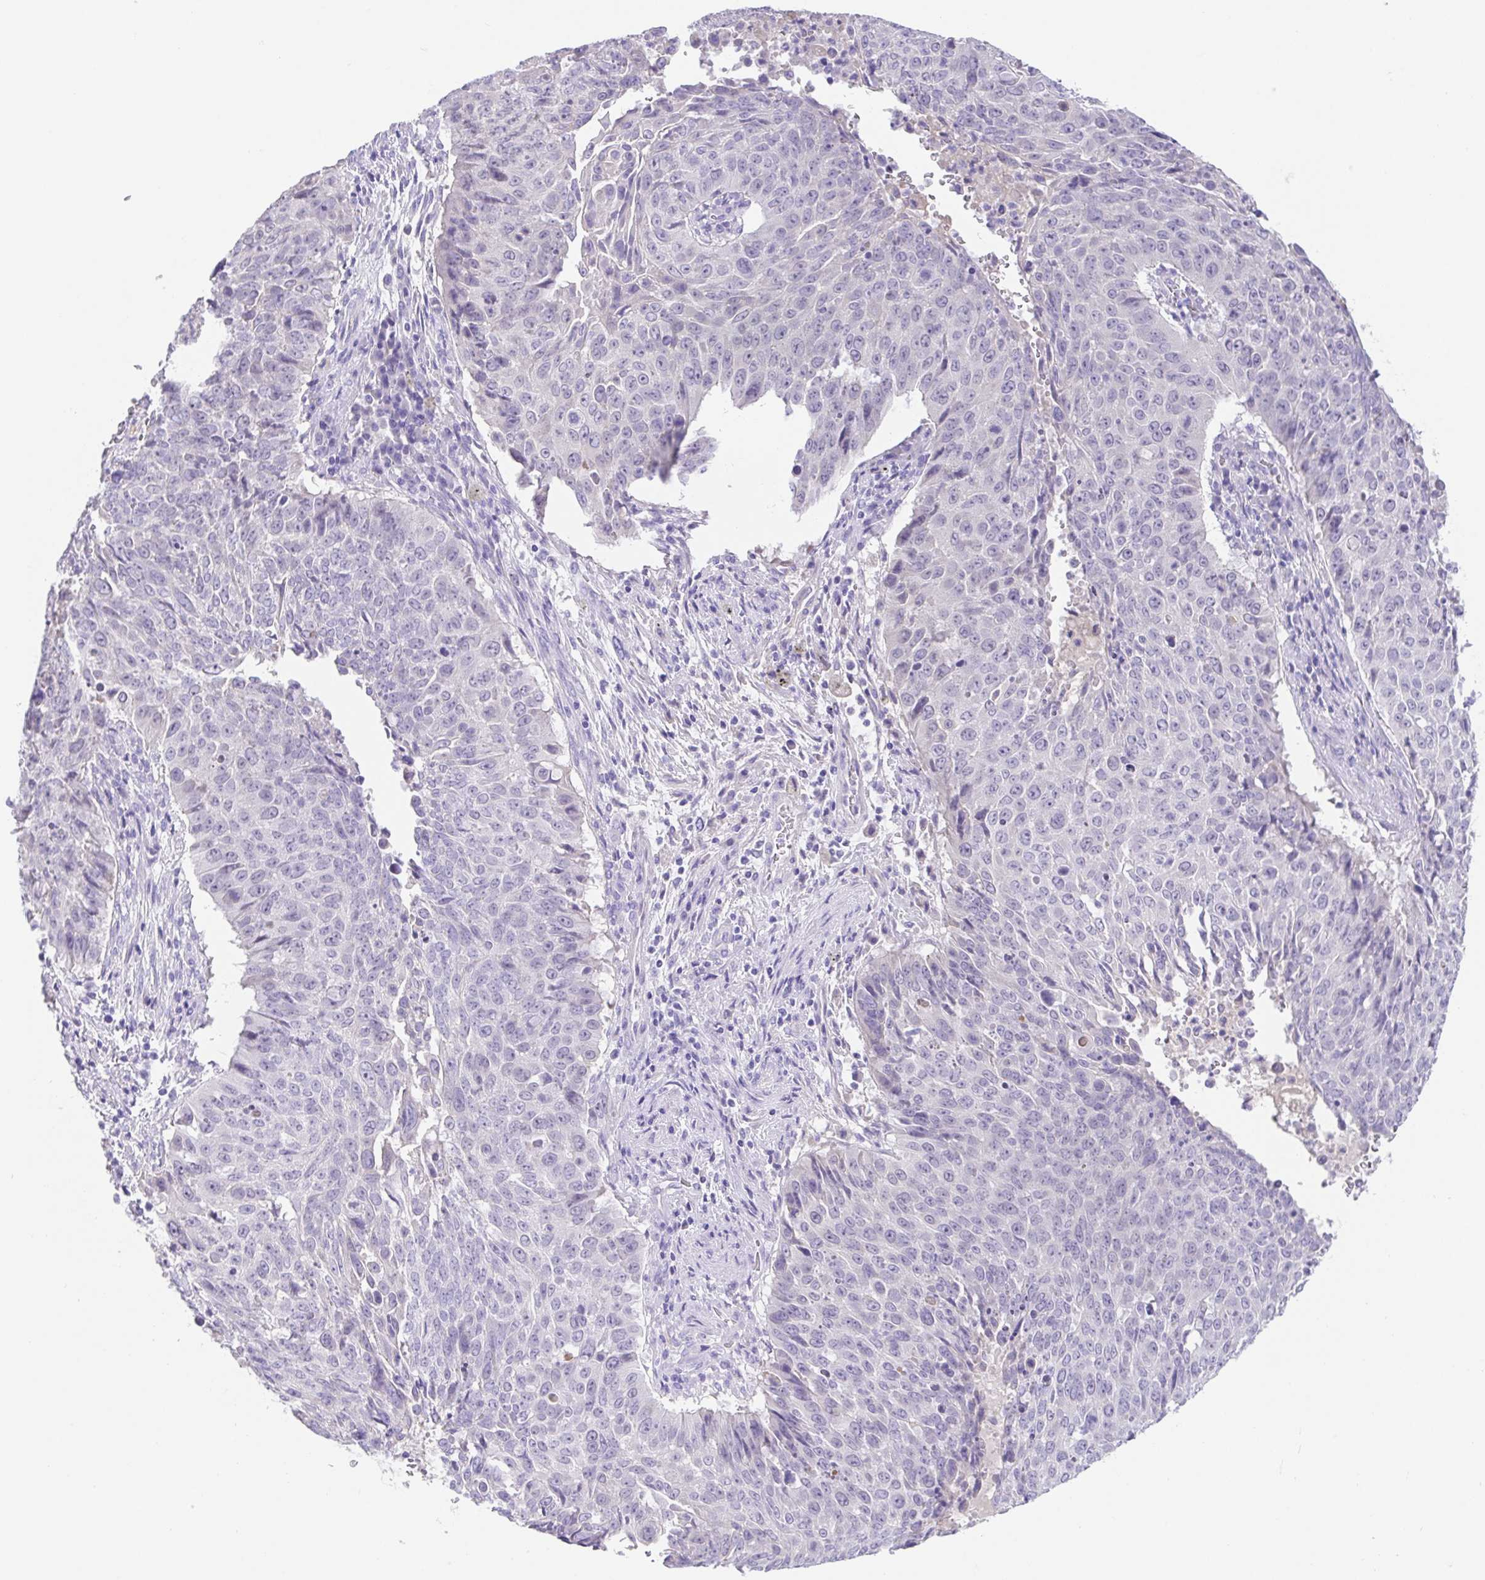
{"staining": {"intensity": "negative", "quantity": "none", "location": "none"}, "tissue": "lung cancer", "cell_type": "Tumor cells", "image_type": "cancer", "snomed": [{"axis": "morphology", "description": "Normal tissue, NOS"}, {"axis": "morphology", "description": "Squamous cell carcinoma, NOS"}, {"axis": "topography", "description": "Bronchus"}, {"axis": "topography", "description": "Lung"}], "caption": "A micrograph of human lung cancer is negative for staining in tumor cells.", "gene": "SPATA4", "patient": {"sex": "male", "age": 64}}